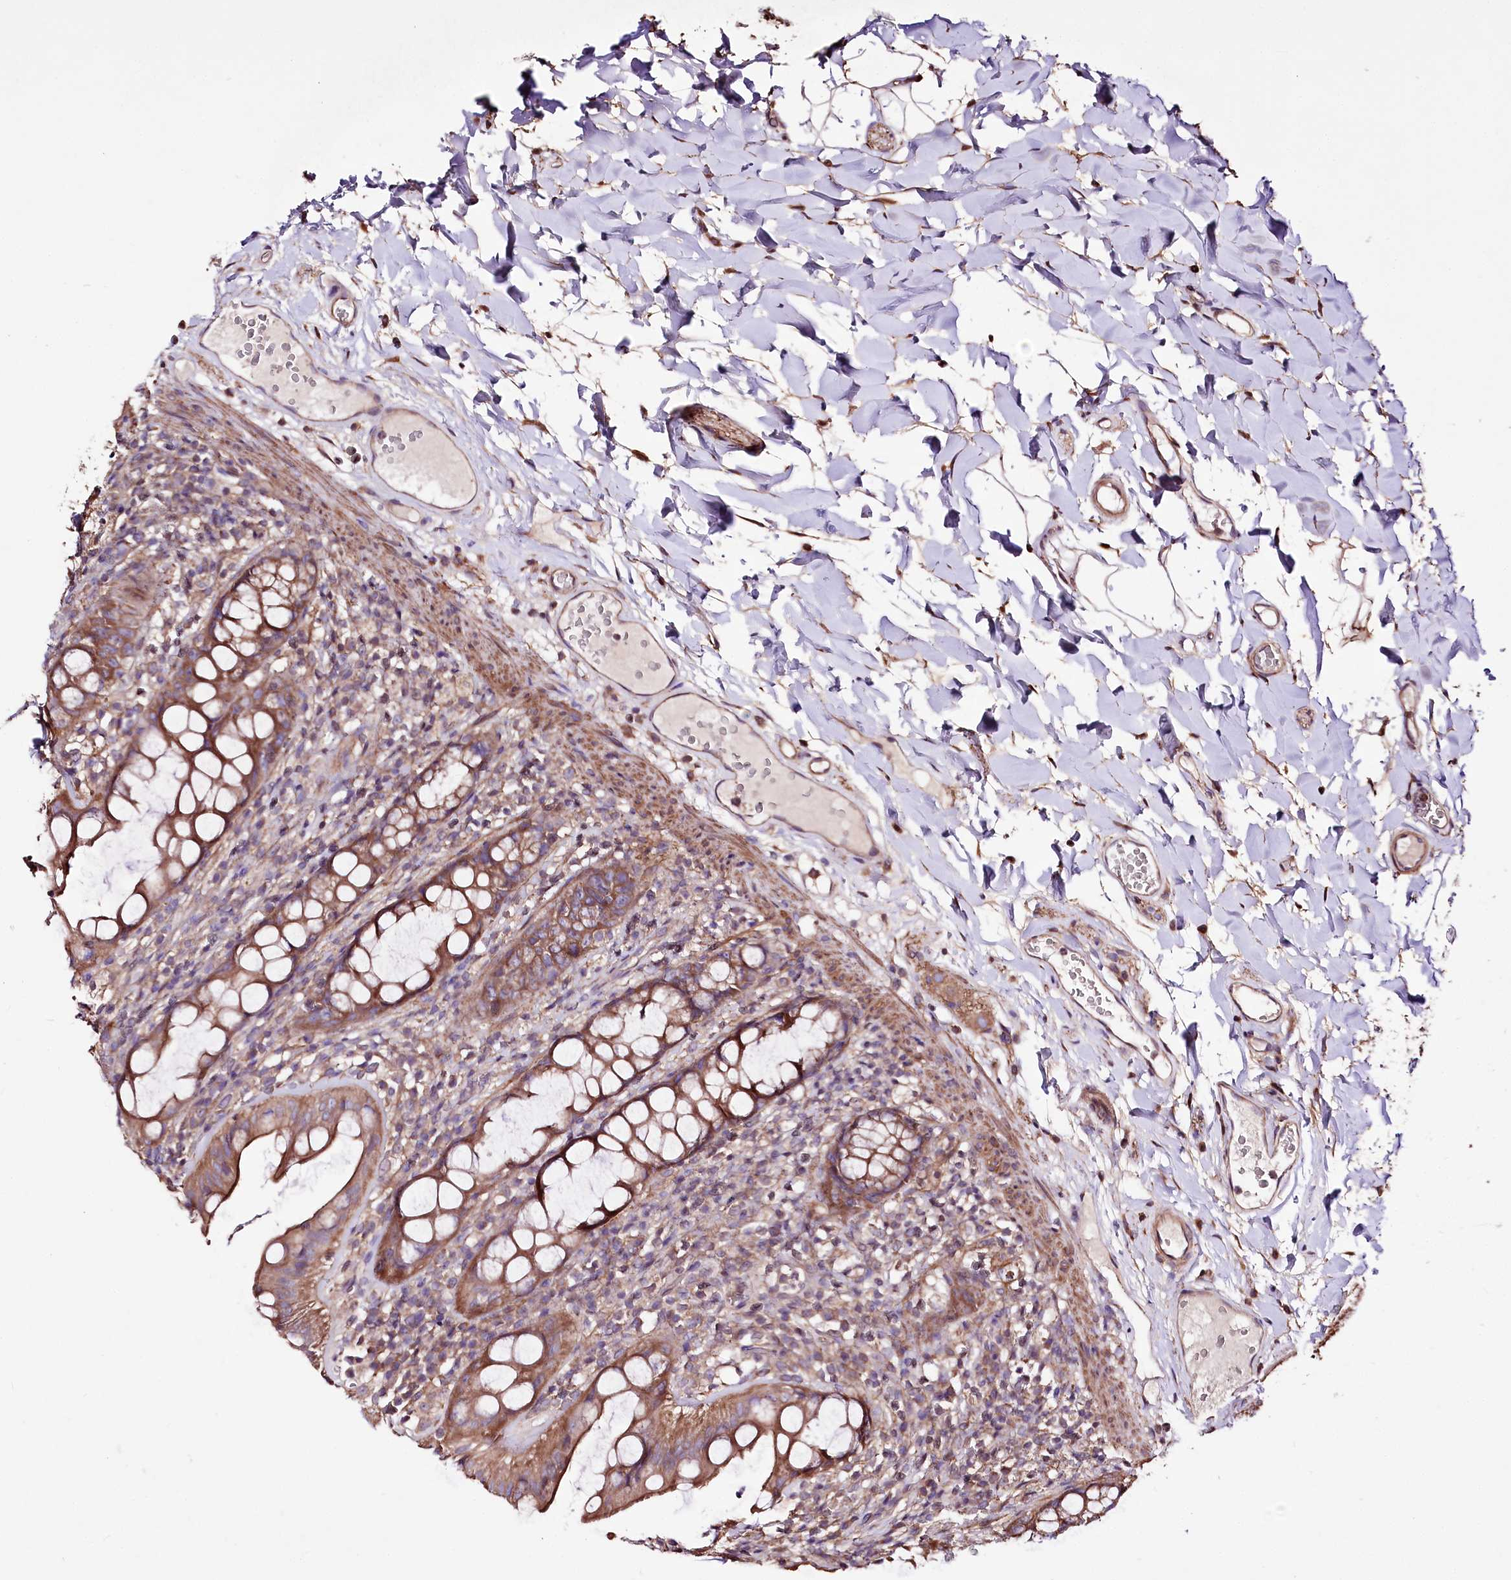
{"staining": {"intensity": "moderate", "quantity": ">75%", "location": "cytoplasmic/membranous"}, "tissue": "rectum", "cell_type": "Glandular cells", "image_type": "normal", "snomed": [{"axis": "morphology", "description": "Normal tissue, NOS"}, {"axis": "topography", "description": "Rectum"}], "caption": "Immunohistochemical staining of unremarkable rectum demonstrates >75% levels of moderate cytoplasmic/membranous protein positivity in about >75% of glandular cells. (DAB (3,3'-diaminobenzidine) IHC with brightfield microscopy, high magnification).", "gene": "WWC1", "patient": {"sex": "female", "age": 57}}